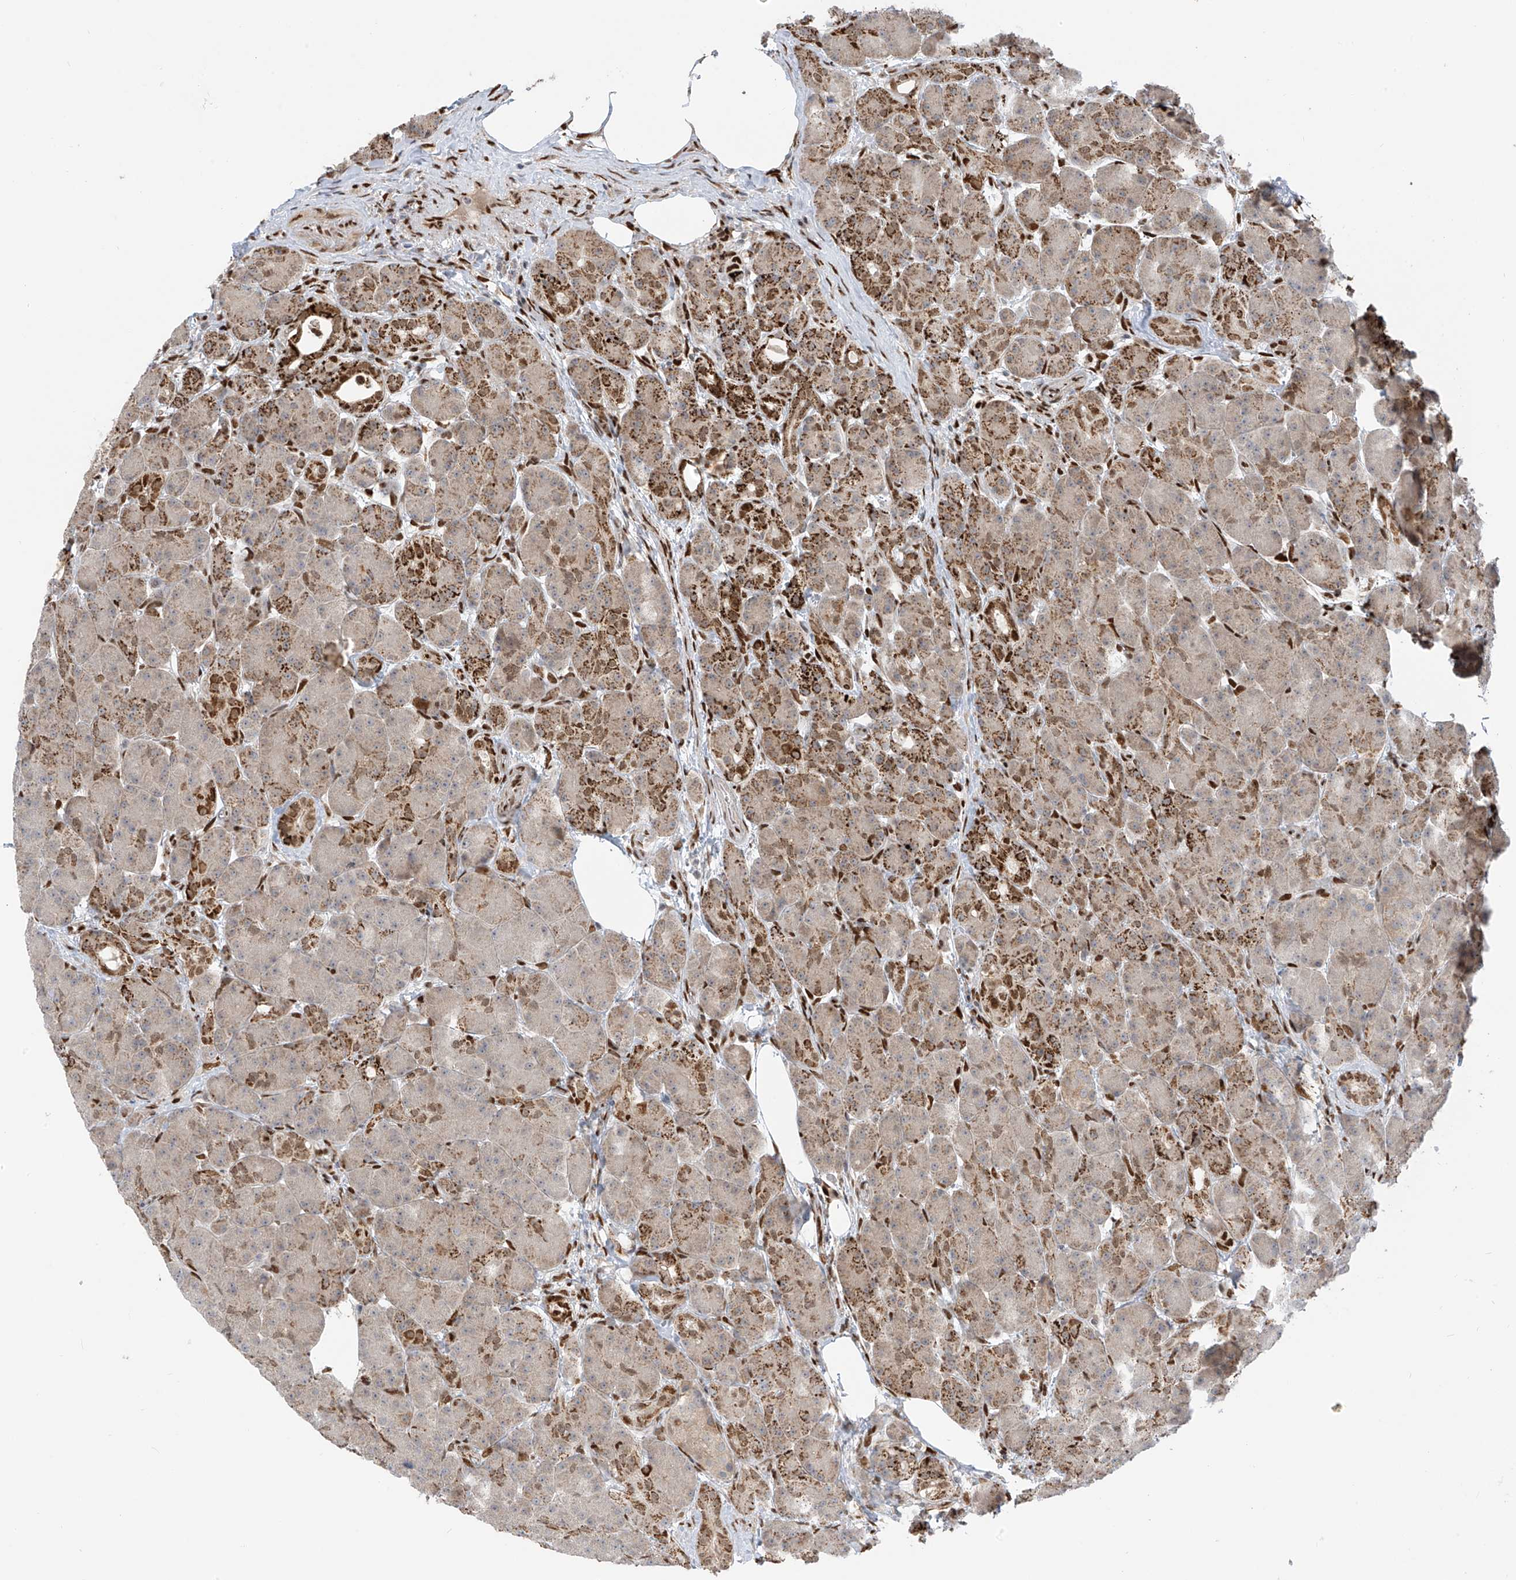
{"staining": {"intensity": "strong", "quantity": "<25%", "location": "cytoplasmic/membranous"}, "tissue": "pancreas", "cell_type": "Exocrine glandular cells", "image_type": "normal", "snomed": [{"axis": "morphology", "description": "Normal tissue, NOS"}, {"axis": "topography", "description": "Pancreas"}], "caption": "The photomicrograph demonstrates staining of normal pancreas, revealing strong cytoplasmic/membranous protein expression (brown color) within exocrine glandular cells.", "gene": "PM20D2", "patient": {"sex": "male", "age": 63}}